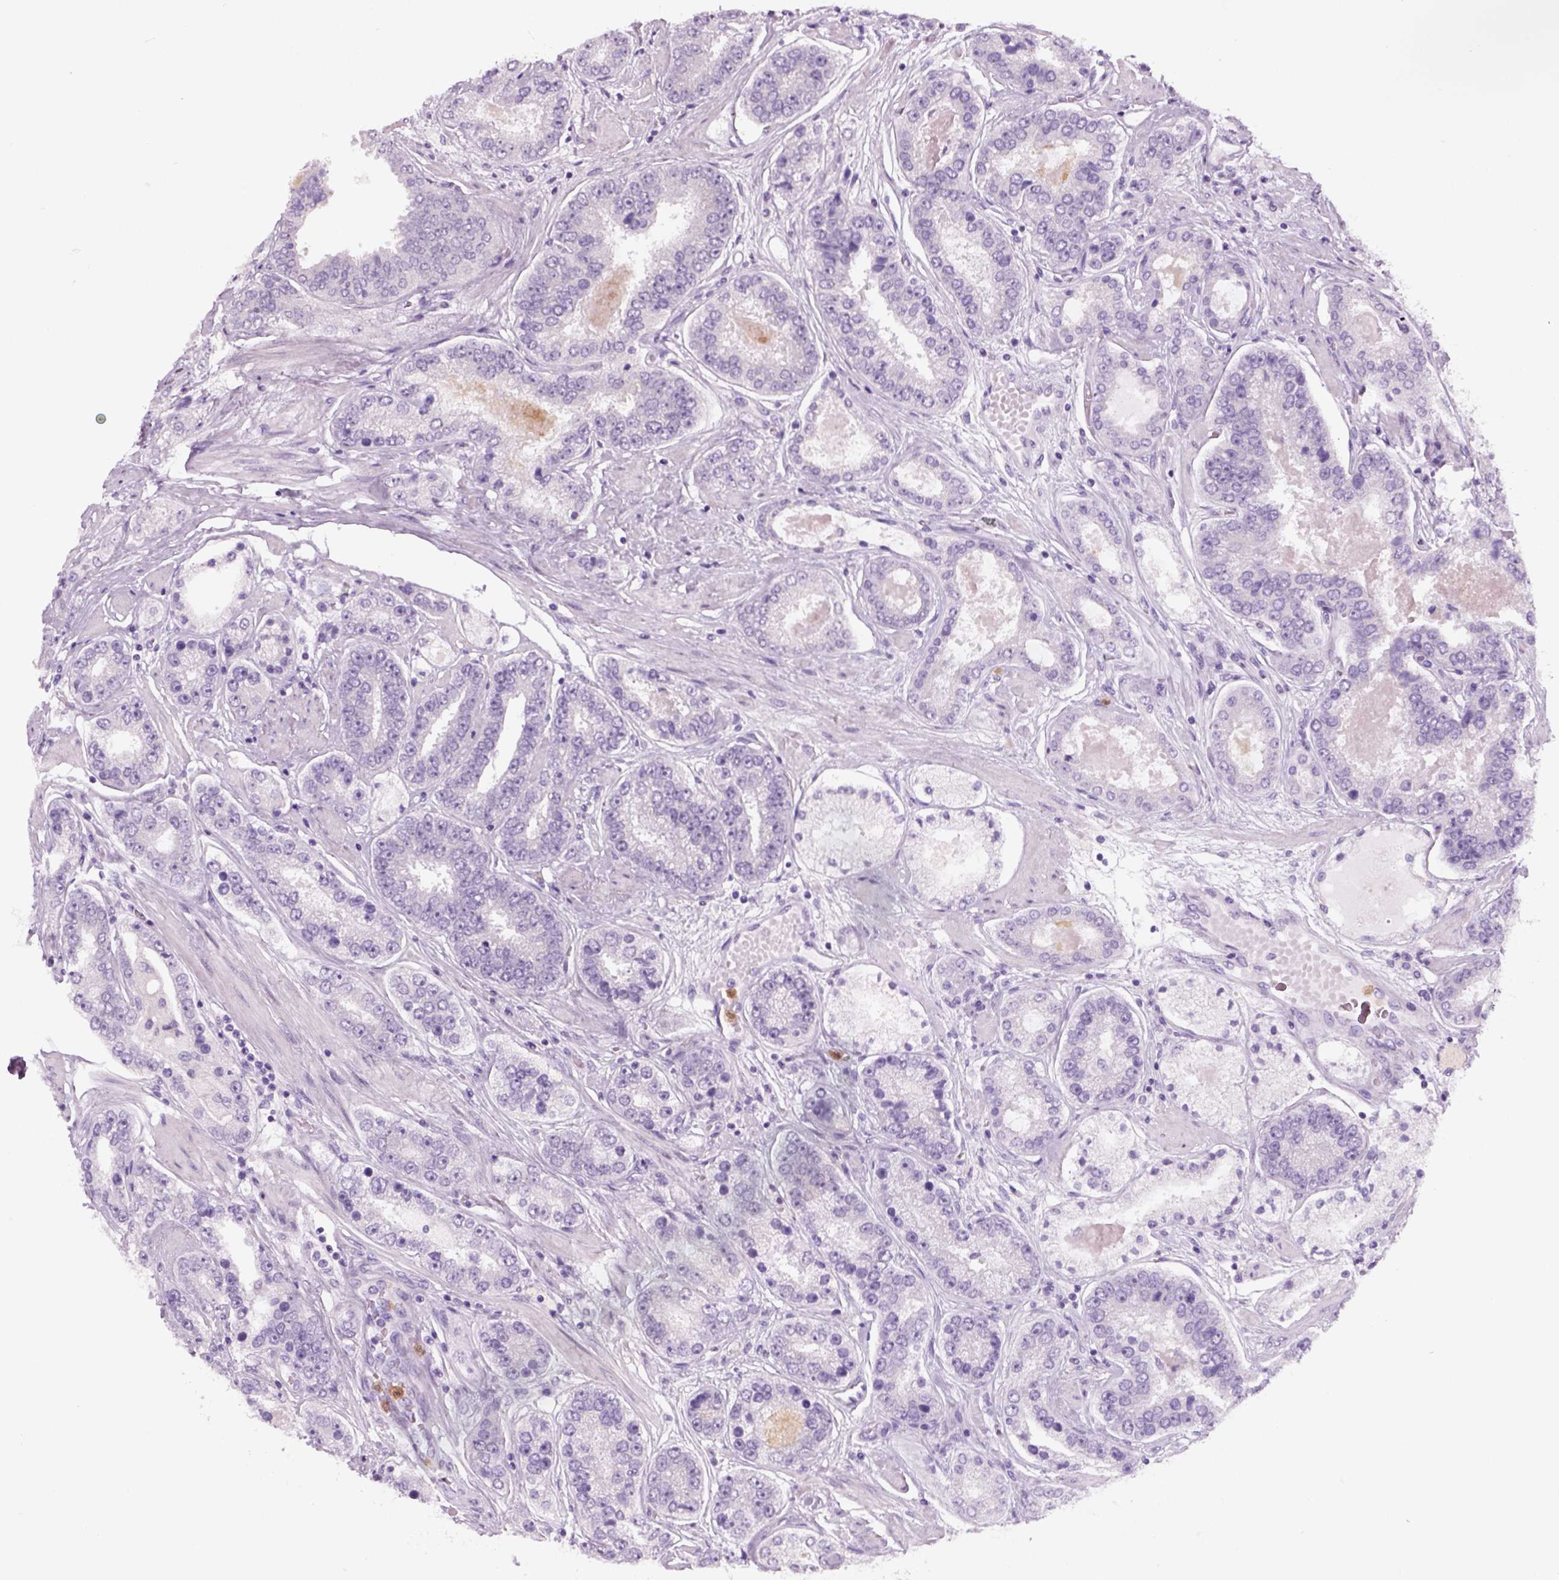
{"staining": {"intensity": "negative", "quantity": "none", "location": "none"}, "tissue": "prostate cancer", "cell_type": "Tumor cells", "image_type": "cancer", "snomed": [{"axis": "morphology", "description": "Adenocarcinoma, High grade"}, {"axis": "topography", "description": "Prostate"}], "caption": "DAB (3,3'-diaminobenzidine) immunohistochemical staining of prostate high-grade adenocarcinoma shows no significant positivity in tumor cells. The staining was performed using DAB (3,3'-diaminobenzidine) to visualize the protein expression in brown, while the nuclei were stained in blue with hematoxylin (Magnification: 20x).", "gene": "IL4", "patient": {"sex": "male", "age": 63}}